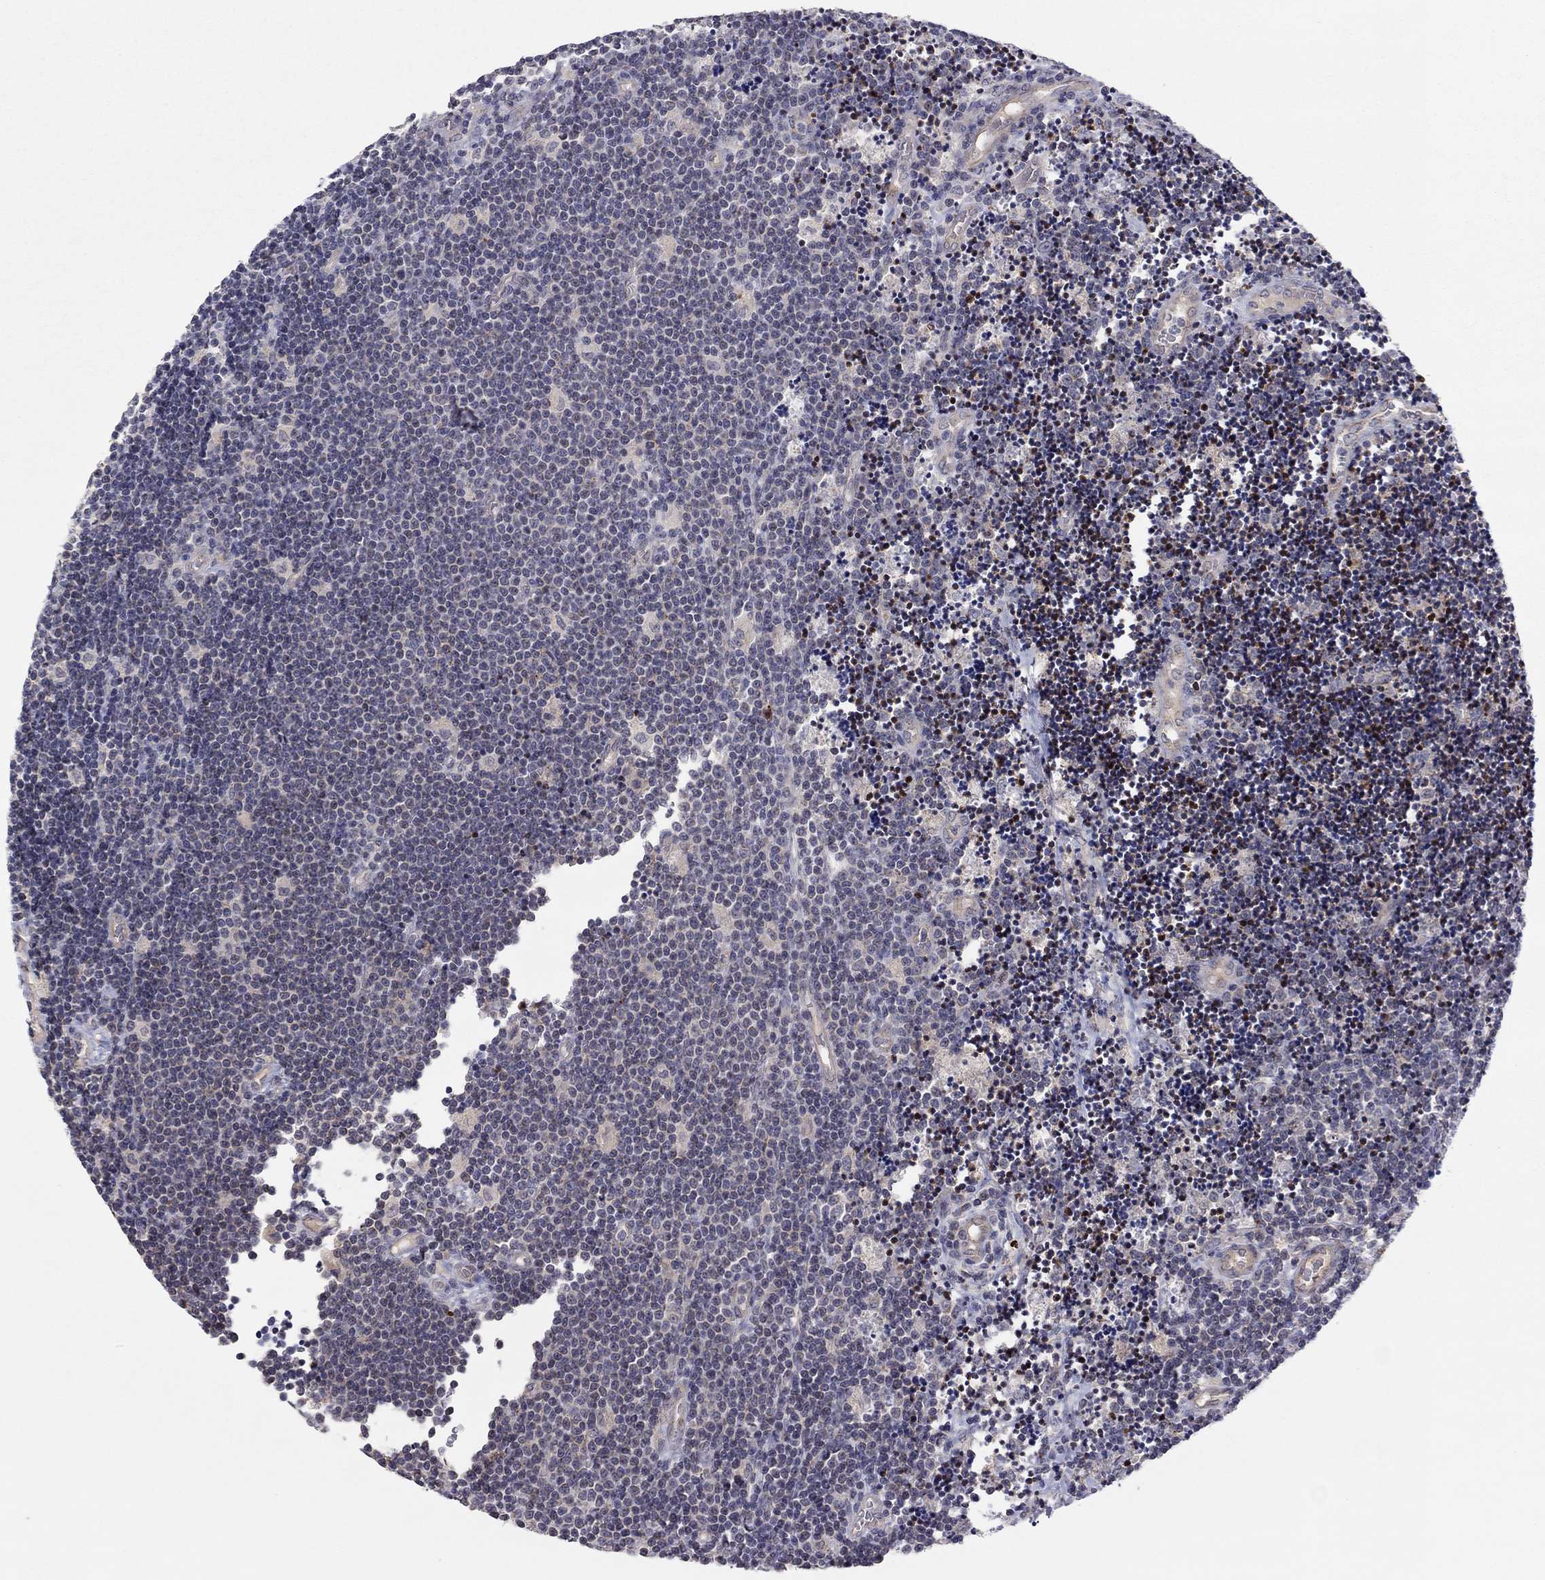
{"staining": {"intensity": "negative", "quantity": "none", "location": "none"}, "tissue": "lymphoma", "cell_type": "Tumor cells", "image_type": "cancer", "snomed": [{"axis": "morphology", "description": "Malignant lymphoma, non-Hodgkin's type, Low grade"}, {"axis": "topography", "description": "Brain"}], "caption": "This is an immunohistochemistry (IHC) photomicrograph of lymphoma. There is no expression in tumor cells.", "gene": "CRACDL", "patient": {"sex": "female", "age": 66}}